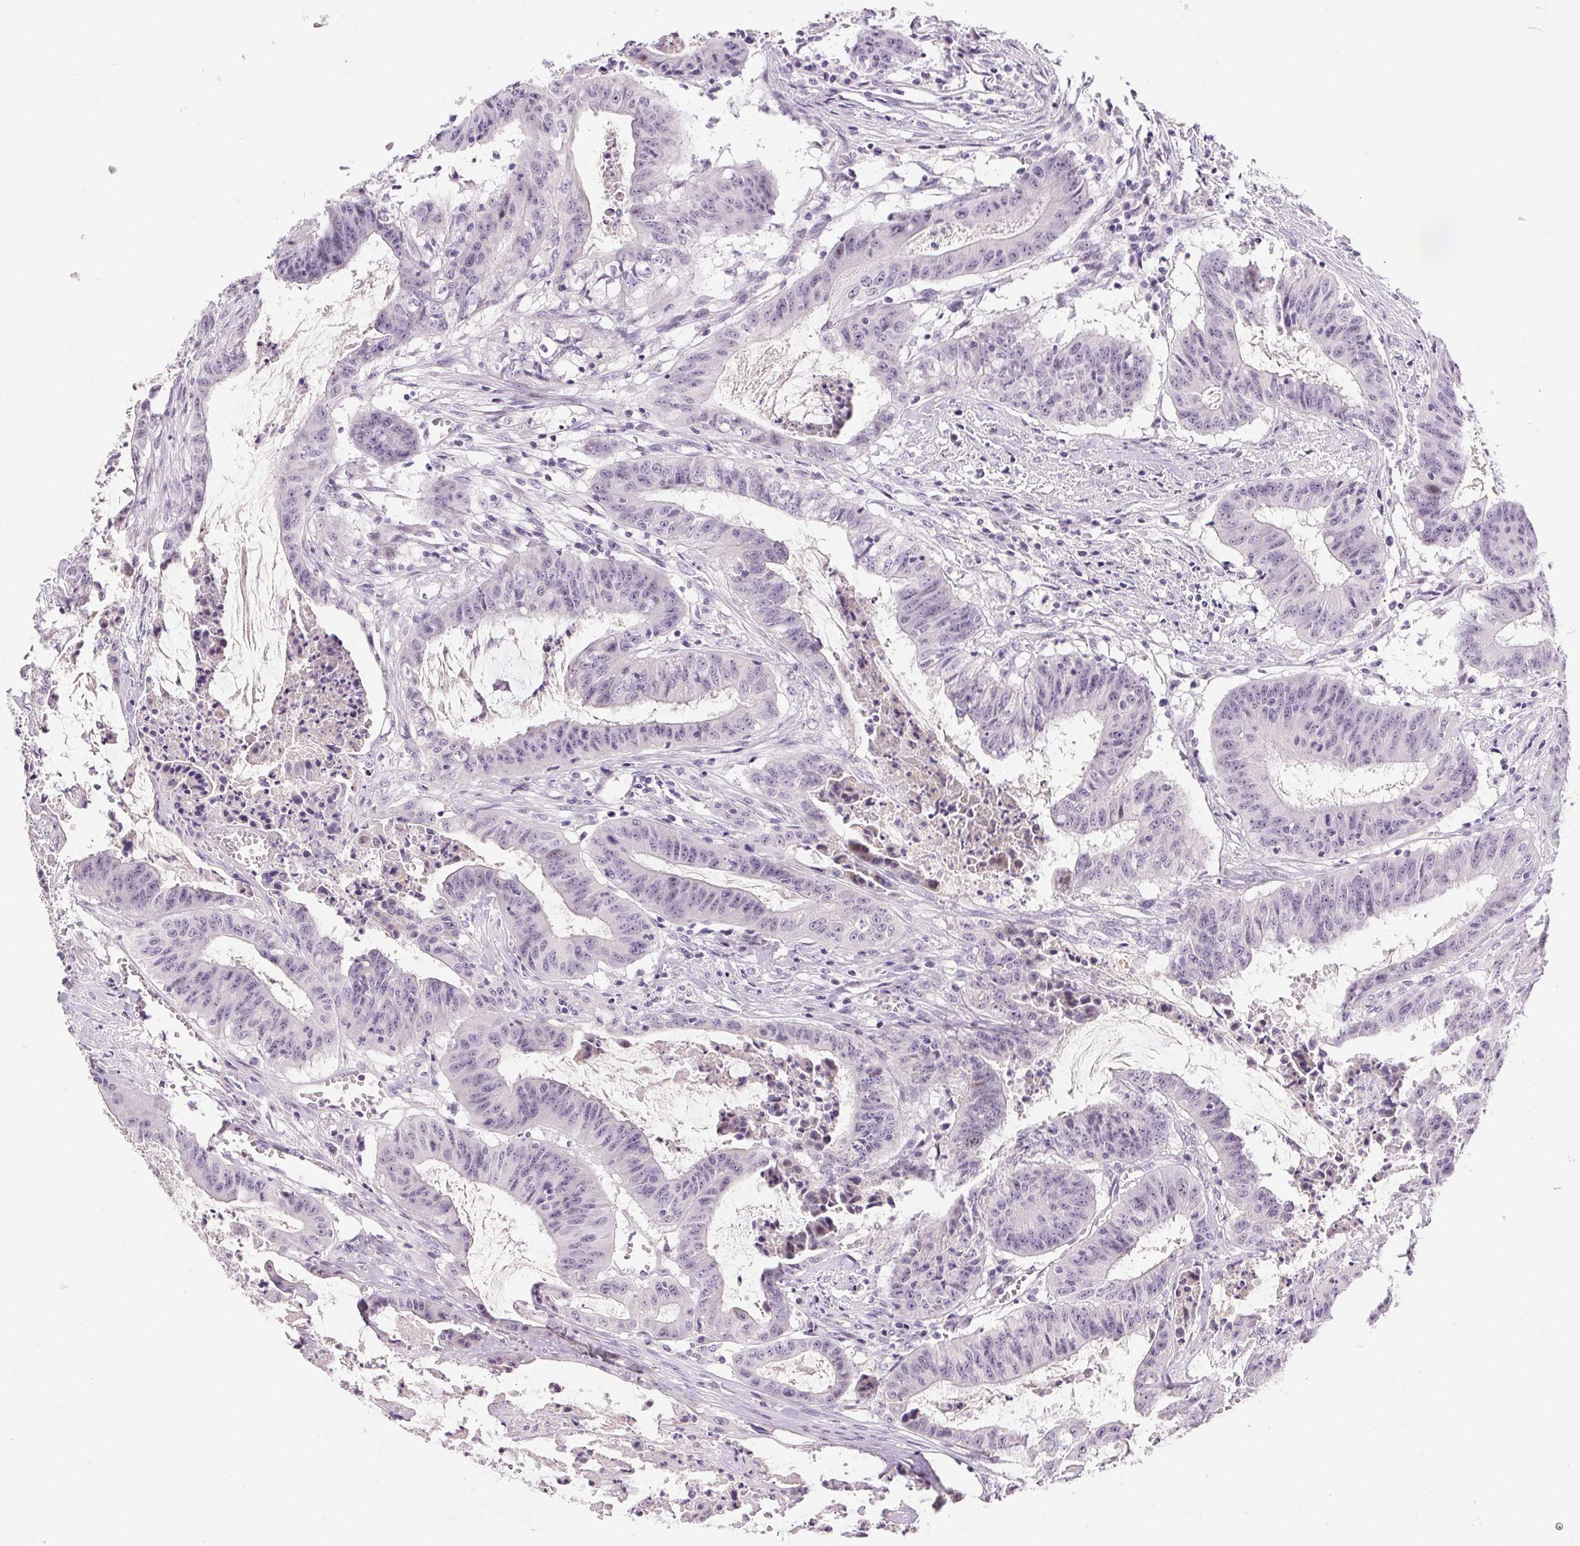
{"staining": {"intensity": "negative", "quantity": "none", "location": "none"}, "tissue": "colorectal cancer", "cell_type": "Tumor cells", "image_type": "cancer", "snomed": [{"axis": "morphology", "description": "Adenocarcinoma, NOS"}, {"axis": "topography", "description": "Colon"}], "caption": "Immunohistochemistry histopathology image of neoplastic tissue: colorectal cancer stained with DAB (3,3'-diaminobenzidine) shows no significant protein expression in tumor cells. Nuclei are stained in blue.", "gene": "GSDMC", "patient": {"sex": "male", "age": 33}}